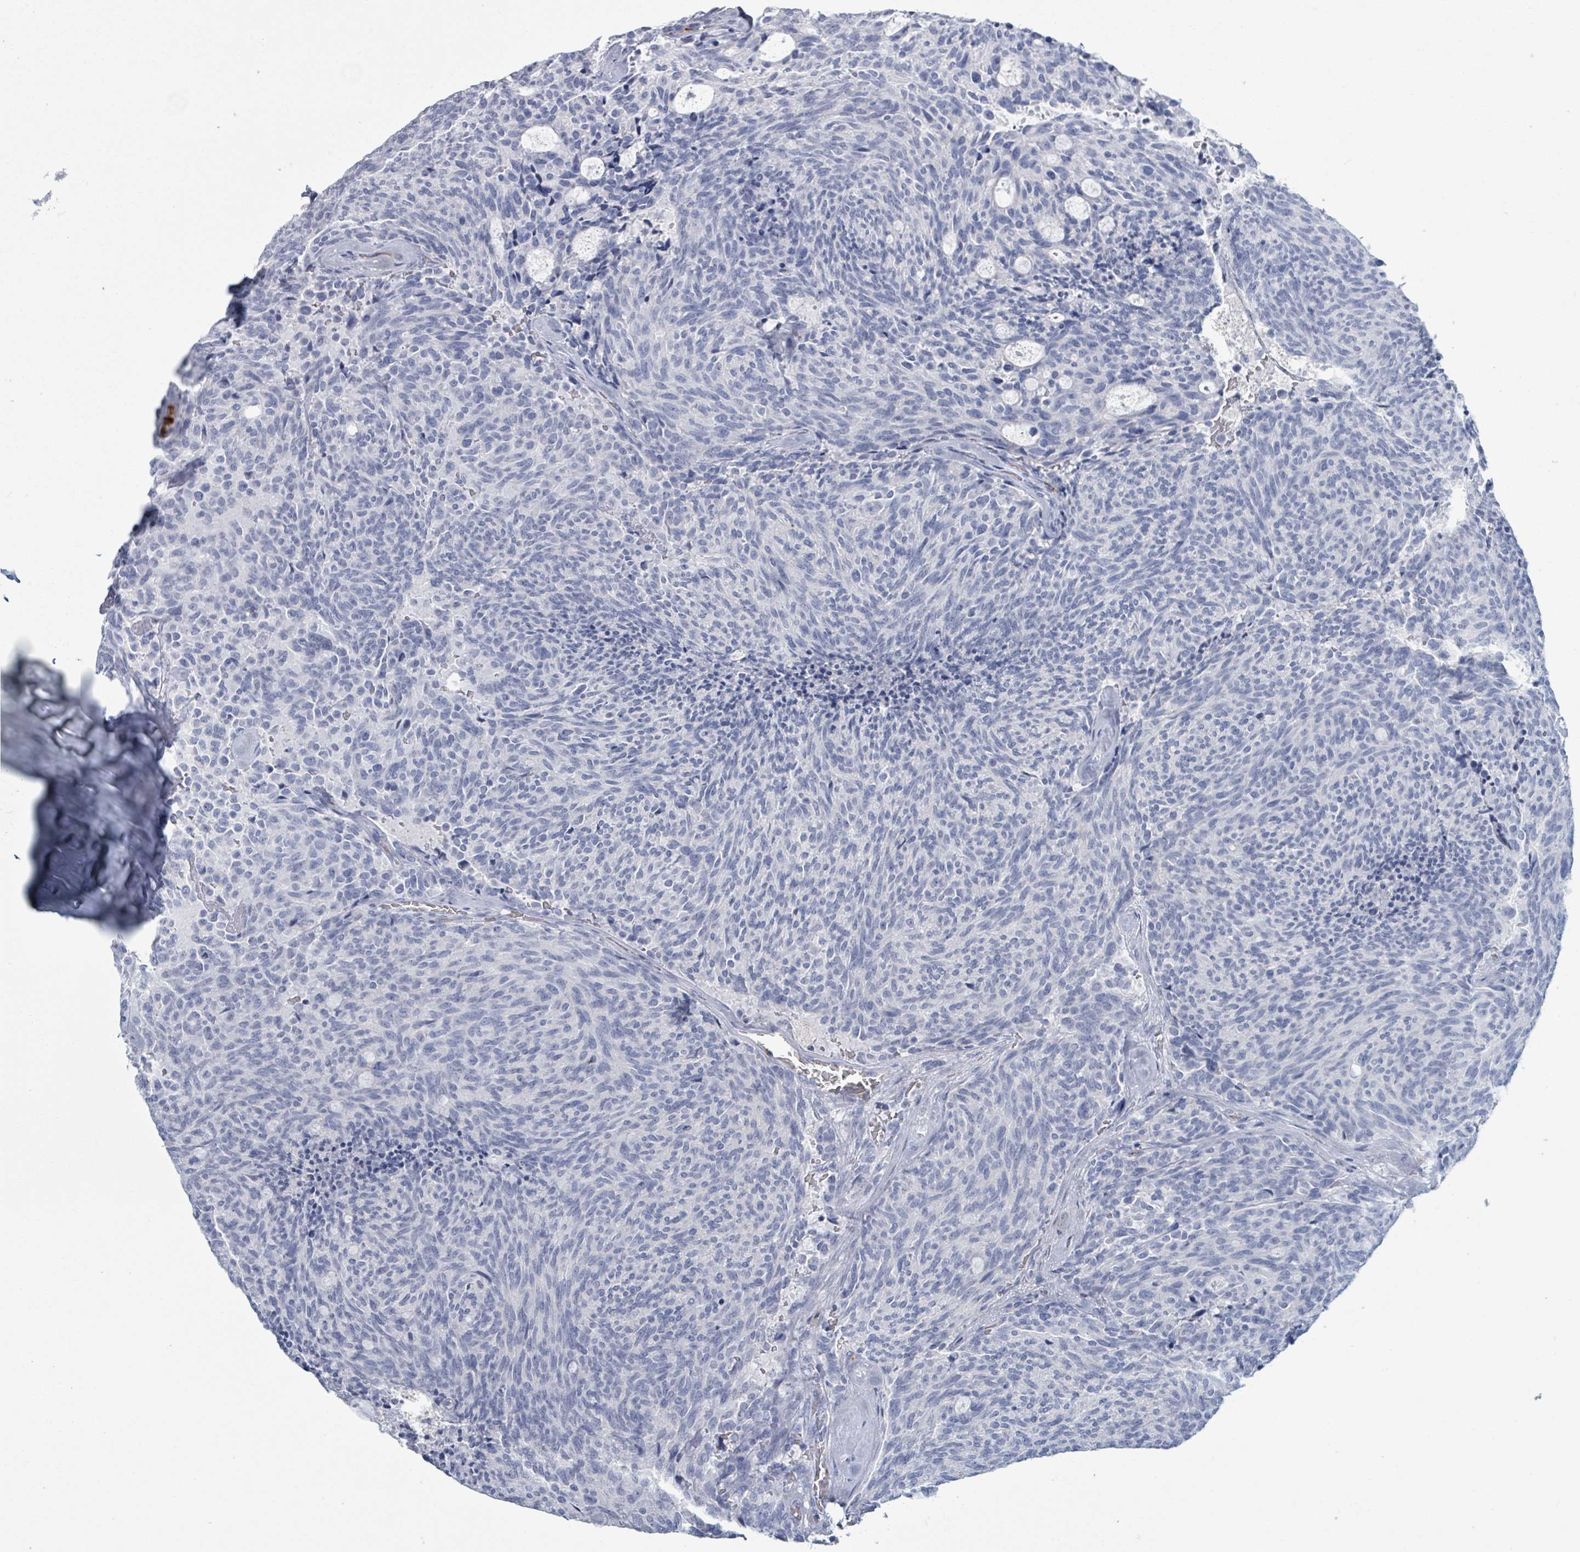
{"staining": {"intensity": "negative", "quantity": "none", "location": "none"}, "tissue": "carcinoid", "cell_type": "Tumor cells", "image_type": "cancer", "snomed": [{"axis": "morphology", "description": "Carcinoid, malignant, NOS"}, {"axis": "topography", "description": "Pancreas"}], "caption": "An immunohistochemistry (IHC) image of carcinoid (malignant) is shown. There is no staining in tumor cells of carcinoid (malignant).", "gene": "DEFA4", "patient": {"sex": "female", "age": 54}}